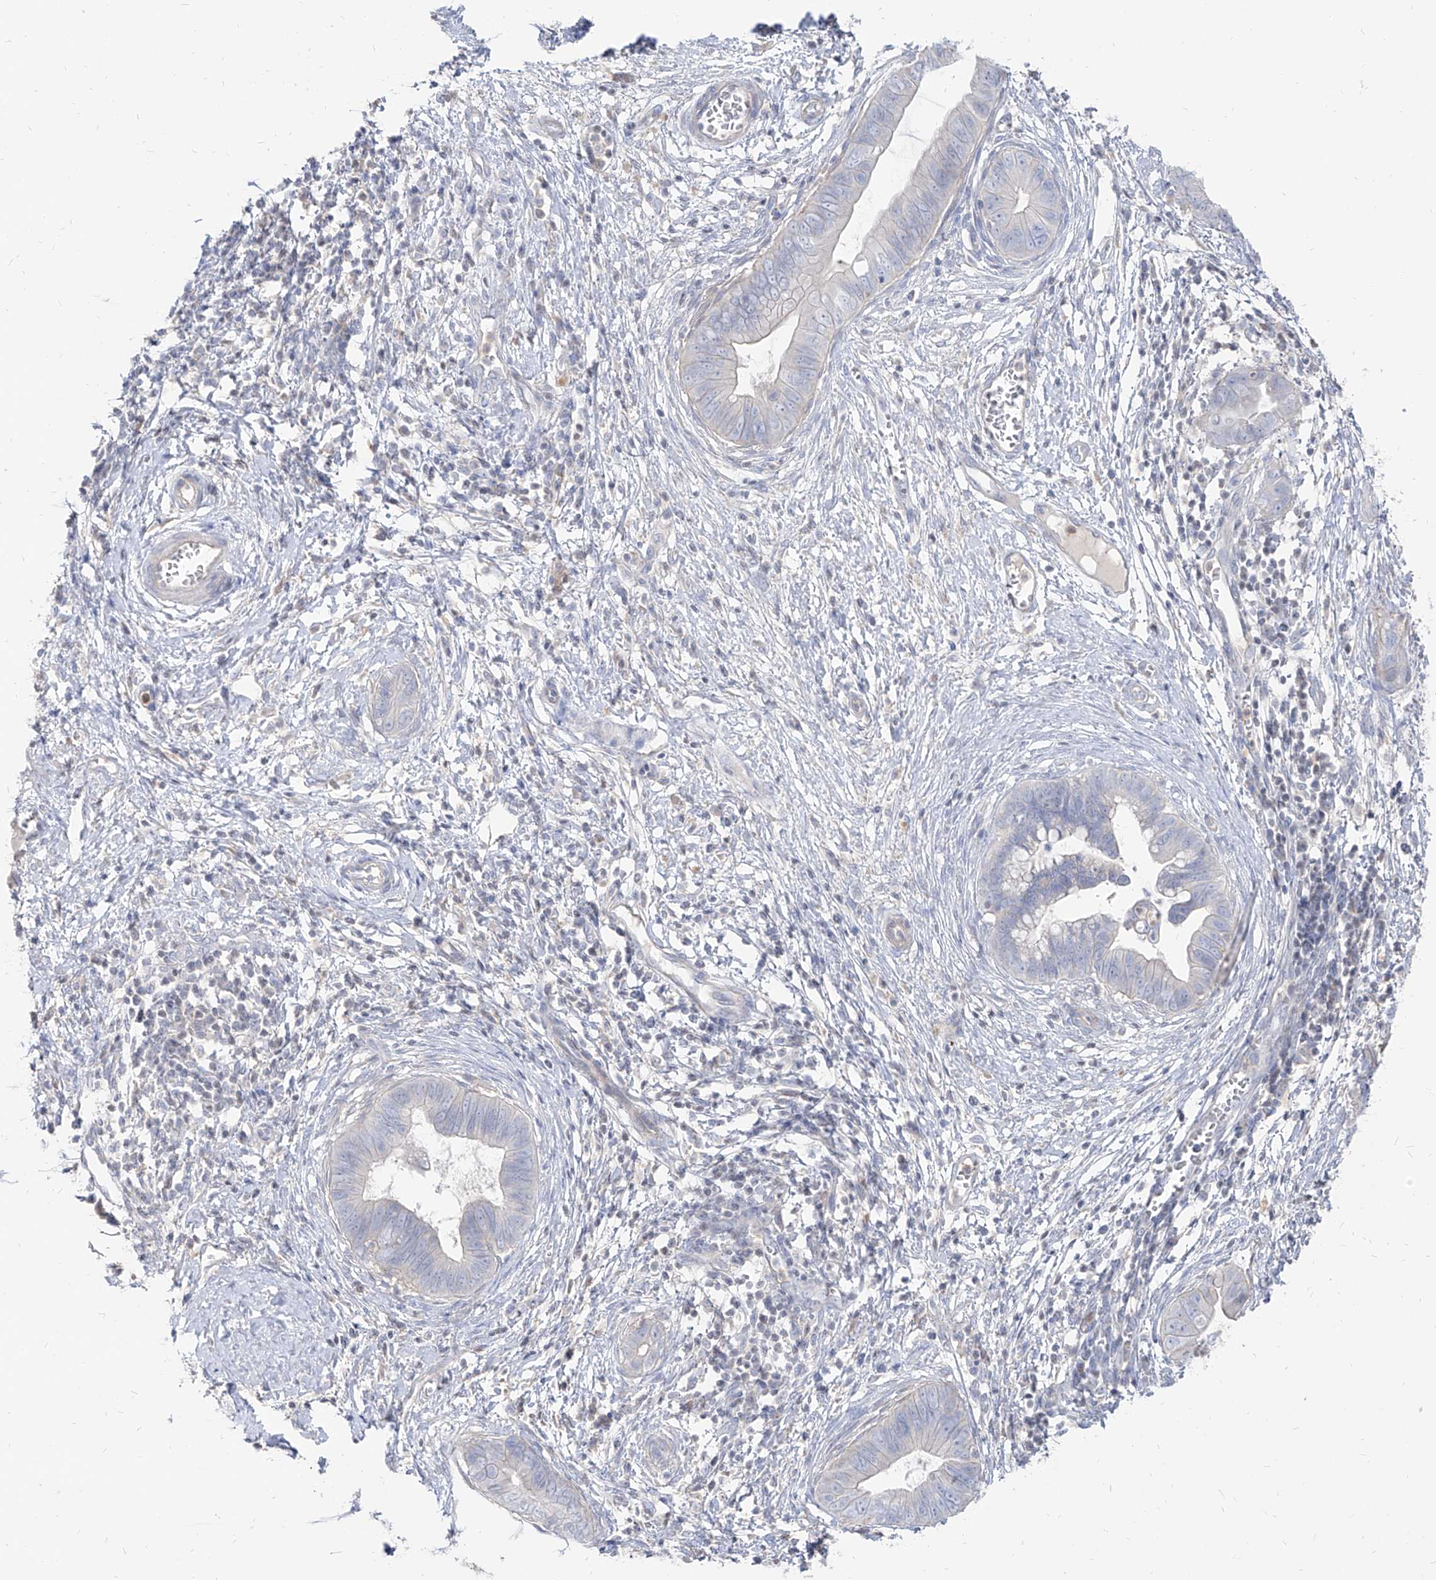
{"staining": {"intensity": "negative", "quantity": "none", "location": "none"}, "tissue": "cervical cancer", "cell_type": "Tumor cells", "image_type": "cancer", "snomed": [{"axis": "morphology", "description": "Adenocarcinoma, NOS"}, {"axis": "topography", "description": "Cervix"}], "caption": "Immunohistochemical staining of adenocarcinoma (cervical) shows no significant staining in tumor cells. Brightfield microscopy of immunohistochemistry stained with DAB (brown) and hematoxylin (blue), captured at high magnification.", "gene": "RBFOX3", "patient": {"sex": "female", "age": 44}}